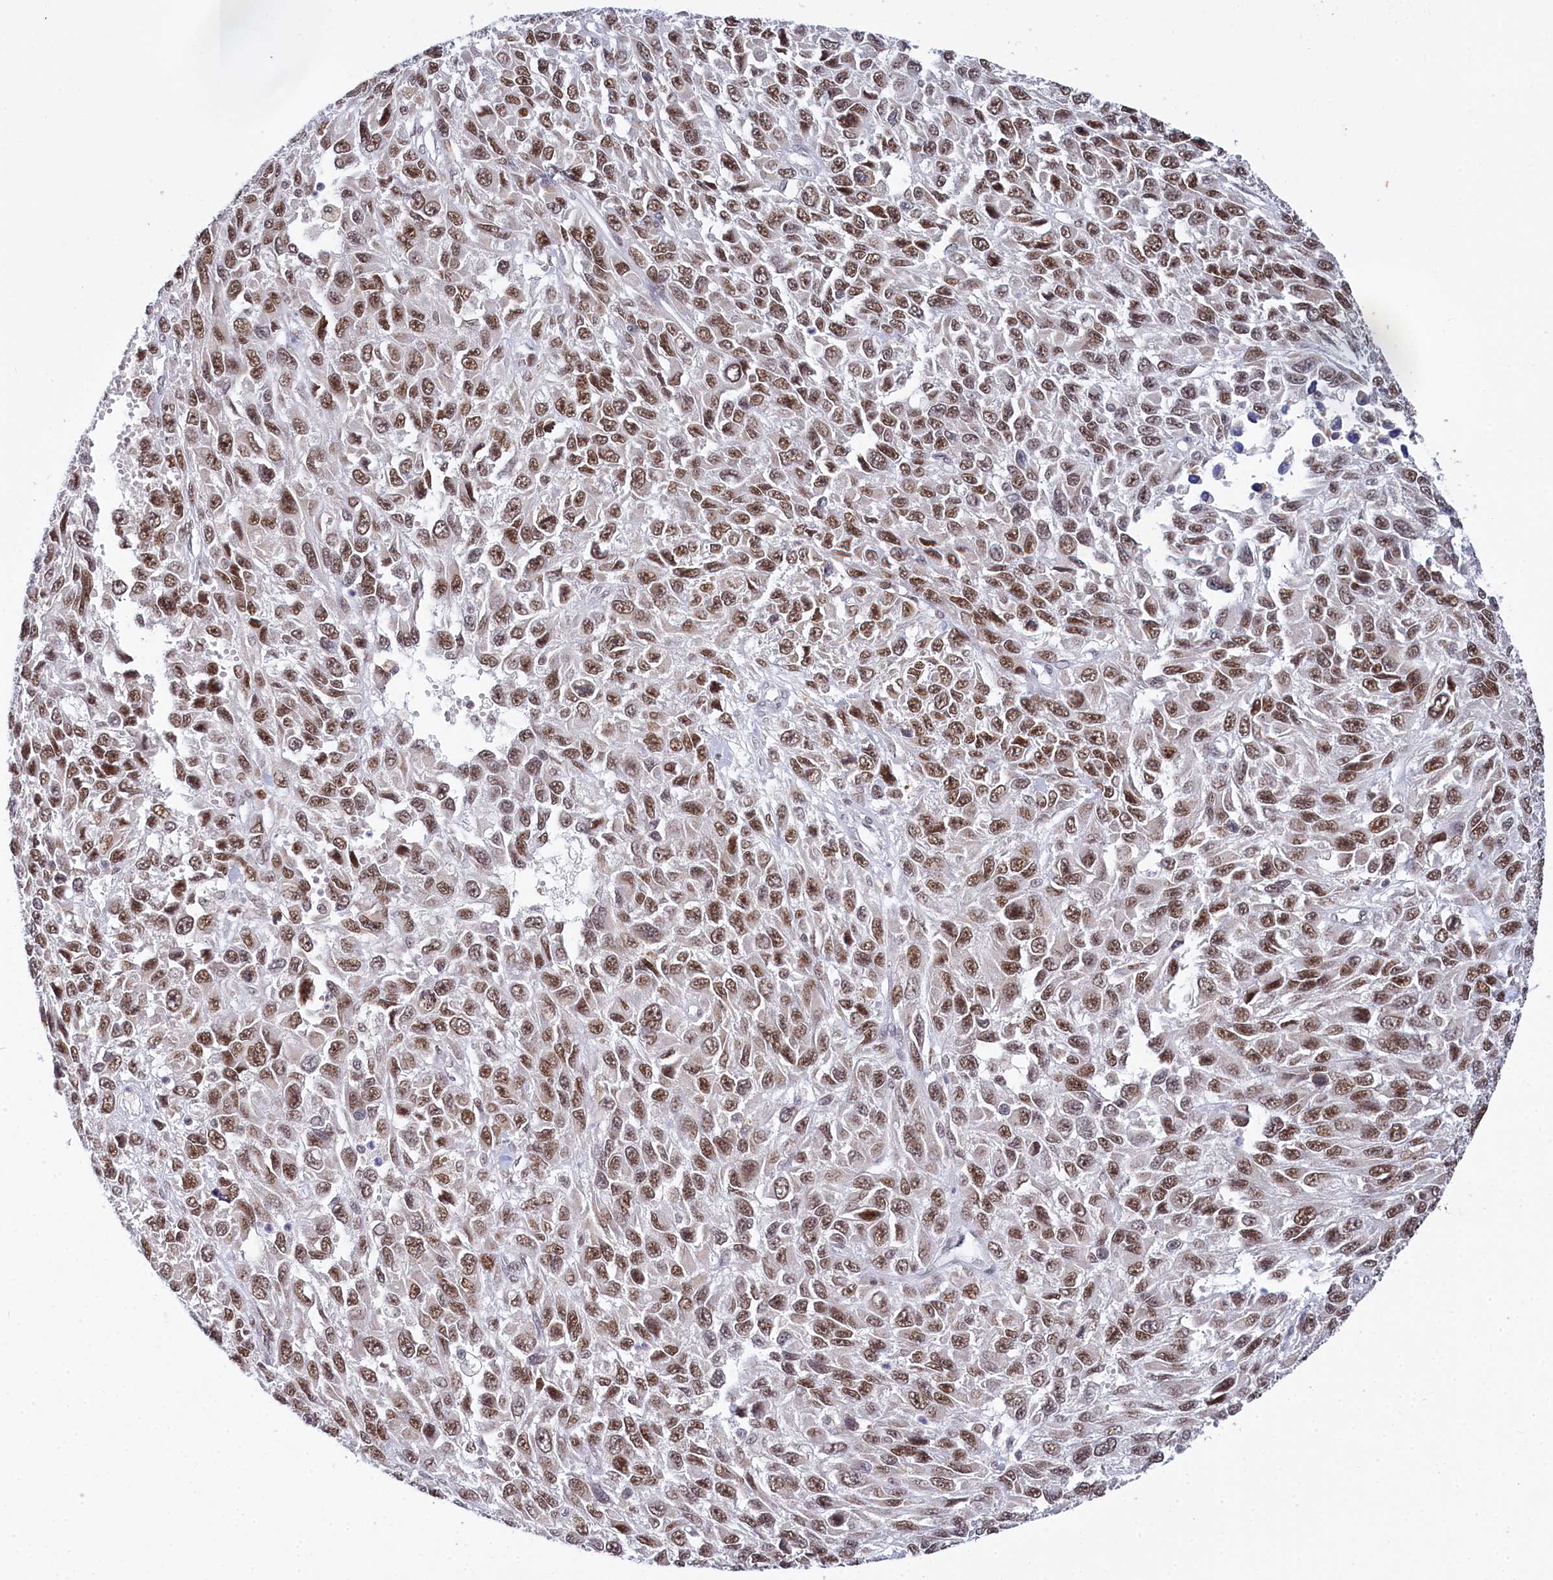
{"staining": {"intensity": "moderate", "quantity": ">75%", "location": "nuclear"}, "tissue": "melanoma", "cell_type": "Tumor cells", "image_type": "cancer", "snomed": [{"axis": "morphology", "description": "Normal tissue, NOS"}, {"axis": "morphology", "description": "Malignant melanoma, NOS"}, {"axis": "topography", "description": "Skin"}], "caption": "This image reveals IHC staining of human melanoma, with medium moderate nuclear positivity in about >75% of tumor cells.", "gene": "PPHLN1", "patient": {"sex": "female", "age": 96}}